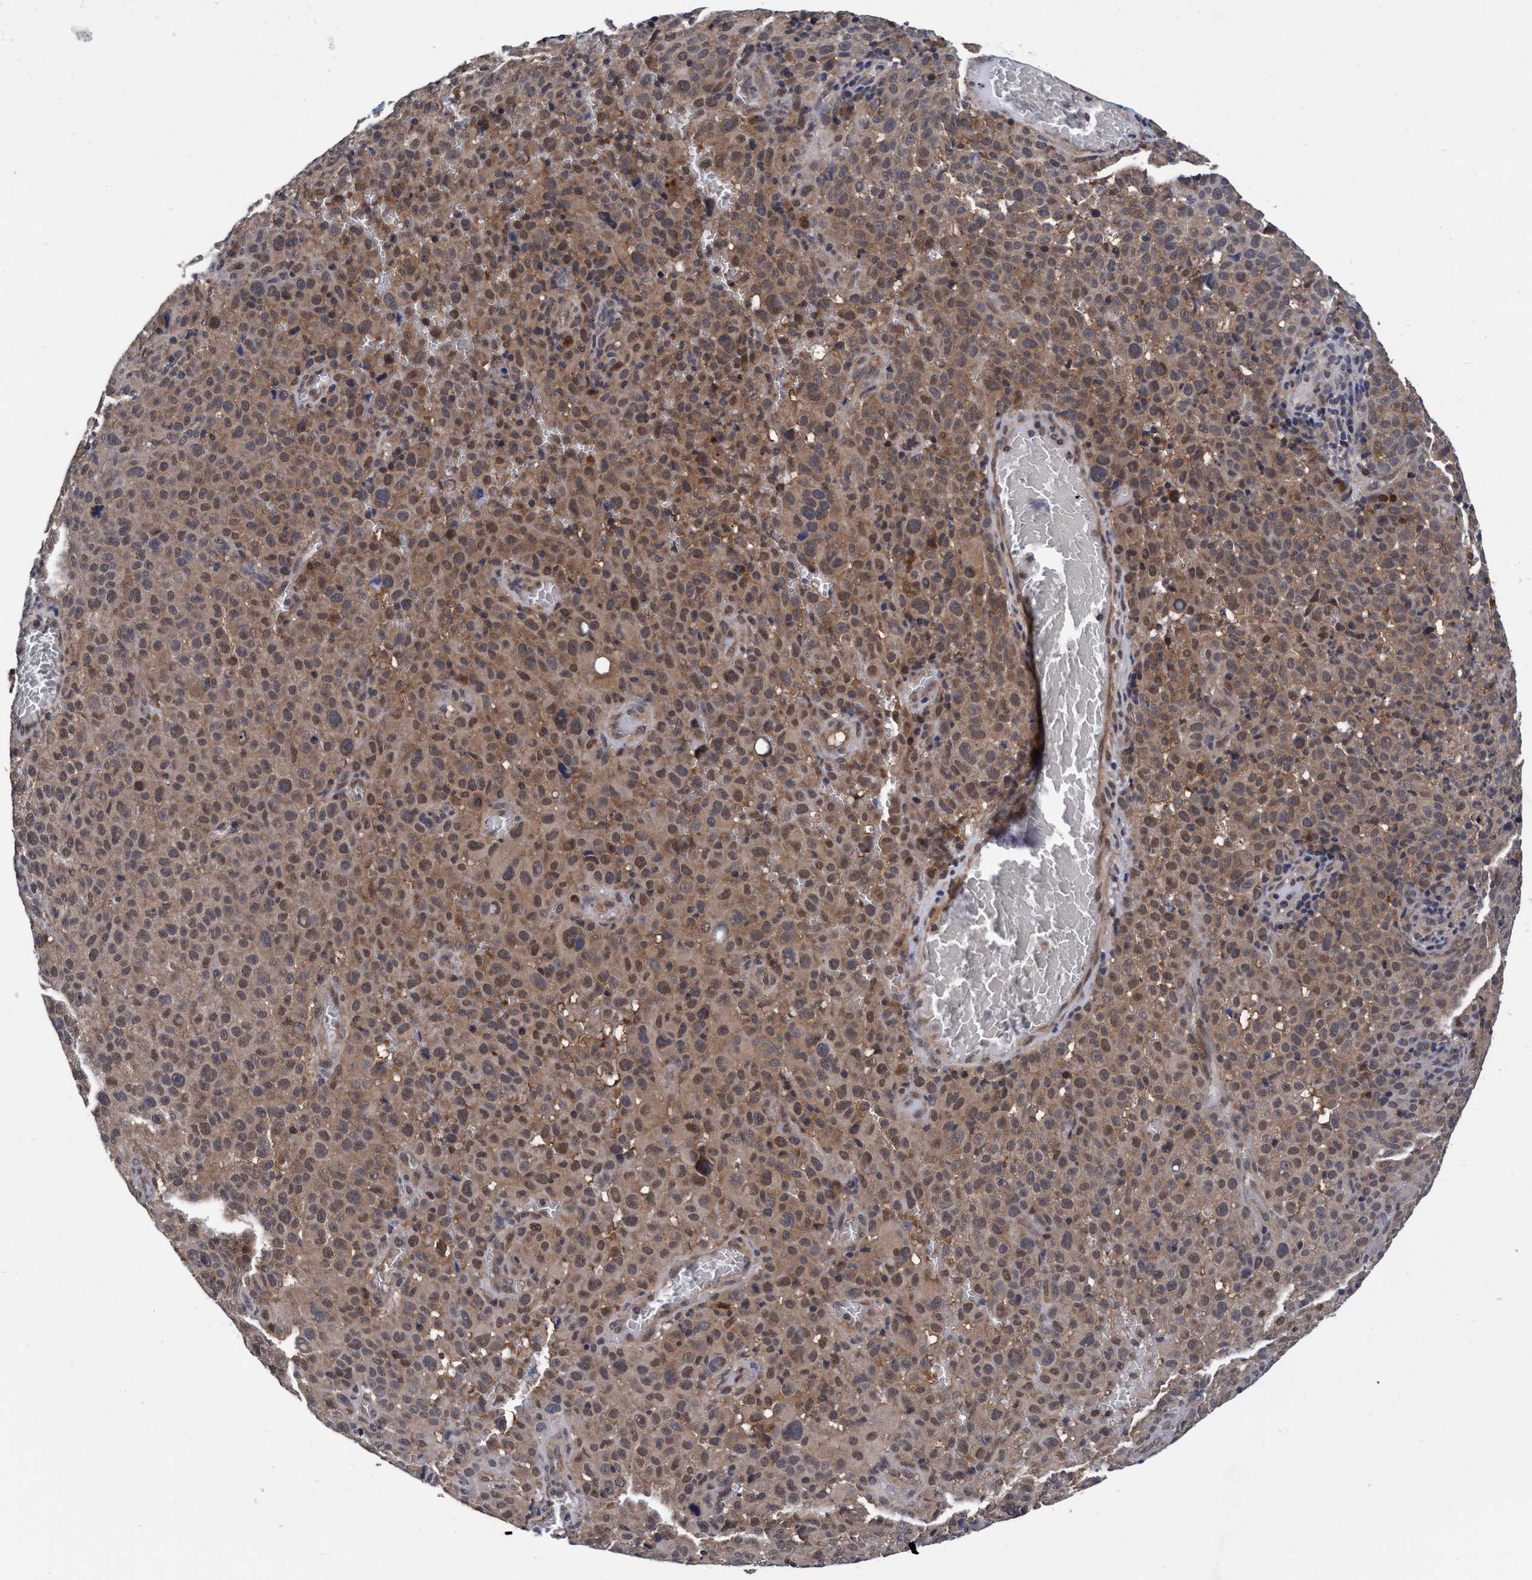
{"staining": {"intensity": "weak", "quantity": ">75%", "location": "cytoplasmic/membranous,nuclear"}, "tissue": "melanoma", "cell_type": "Tumor cells", "image_type": "cancer", "snomed": [{"axis": "morphology", "description": "Malignant melanoma, NOS"}, {"axis": "topography", "description": "Skin"}], "caption": "Protein staining demonstrates weak cytoplasmic/membranous and nuclear positivity in approximately >75% of tumor cells in melanoma.", "gene": "PSMD12", "patient": {"sex": "female", "age": 82}}